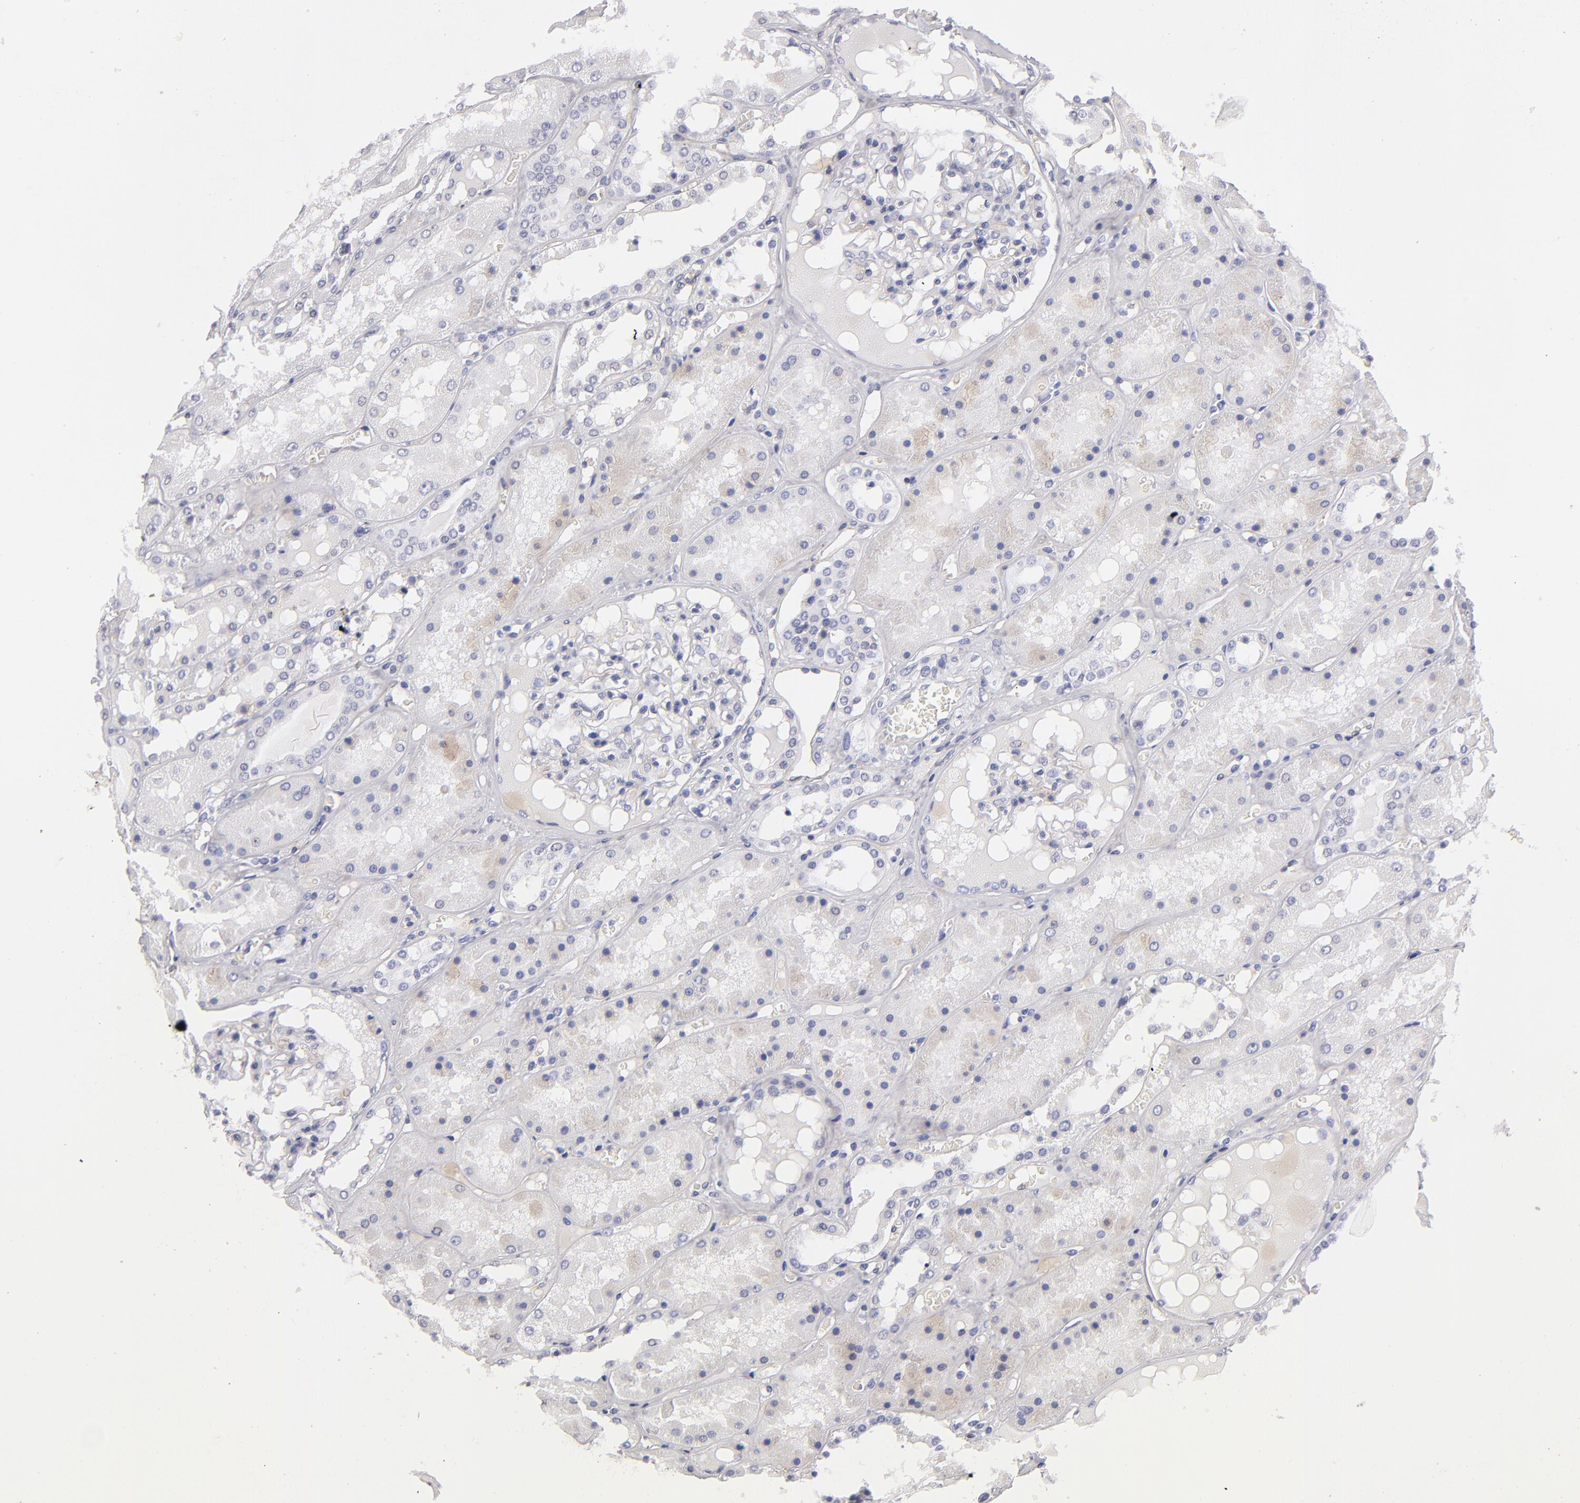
{"staining": {"intensity": "negative", "quantity": "none", "location": "none"}, "tissue": "kidney", "cell_type": "Cells in glomeruli", "image_type": "normal", "snomed": [{"axis": "morphology", "description": "Normal tissue, NOS"}, {"axis": "topography", "description": "Kidney"}], "caption": "Immunohistochemical staining of unremarkable human kidney exhibits no significant expression in cells in glomeruli.", "gene": "PLVAP", "patient": {"sex": "male", "age": 36}}